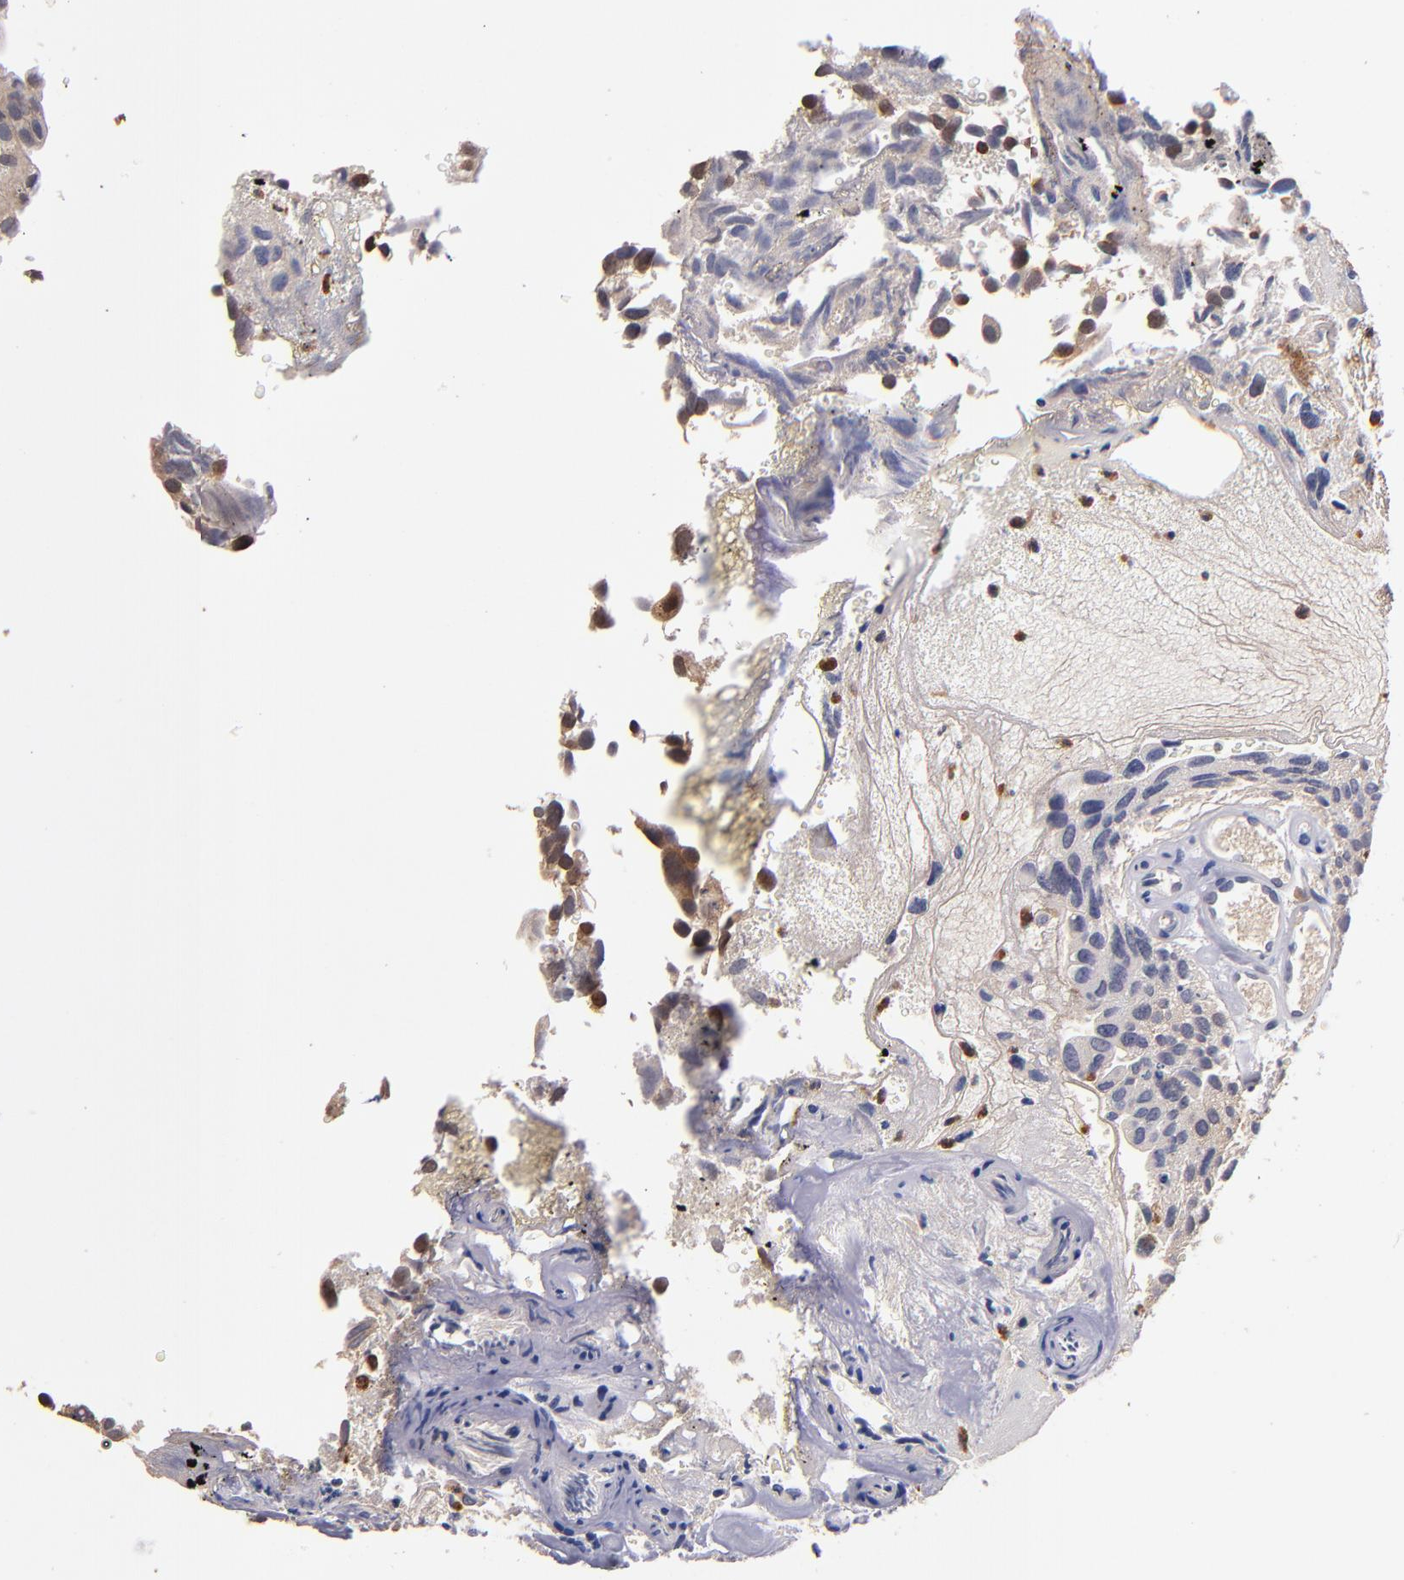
{"staining": {"intensity": "weak", "quantity": ">75%", "location": "cytoplasmic/membranous"}, "tissue": "urothelial cancer", "cell_type": "Tumor cells", "image_type": "cancer", "snomed": [{"axis": "morphology", "description": "Urothelial carcinoma, High grade"}, {"axis": "topography", "description": "Urinary bladder"}], "caption": "Approximately >75% of tumor cells in urothelial carcinoma (high-grade) reveal weak cytoplasmic/membranous protein staining as visualized by brown immunohistochemical staining.", "gene": "TTLL12", "patient": {"sex": "male", "age": 72}}